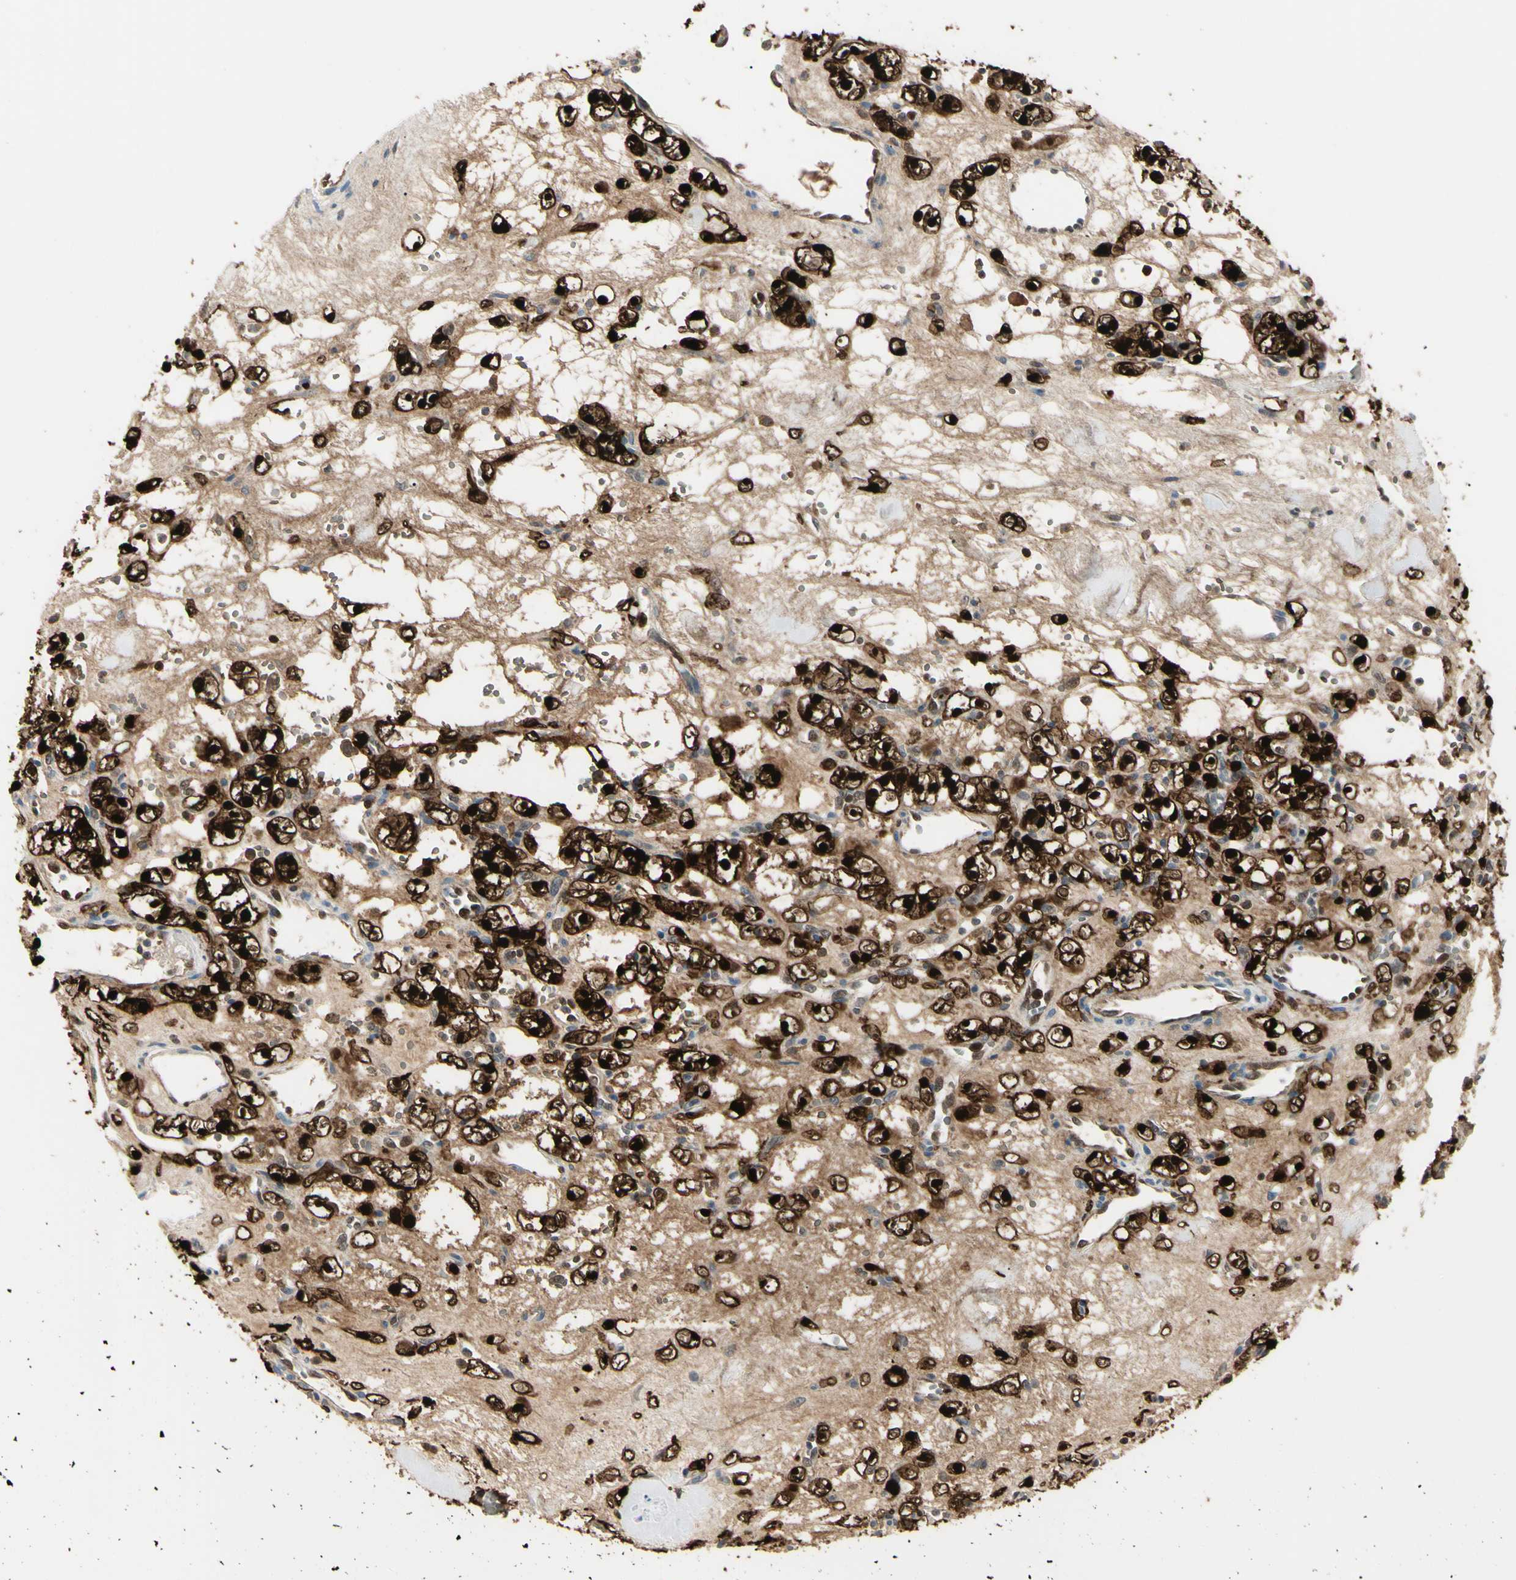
{"staining": {"intensity": "strong", "quantity": ">75%", "location": "cytoplasmic/membranous,nuclear"}, "tissue": "renal cancer", "cell_type": "Tumor cells", "image_type": "cancer", "snomed": [{"axis": "morphology", "description": "Adenocarcinoma, NOS"}, {"axis": "topography", "description": "Kidney"}], "caption": "About >75% of tumor cells in human renal cancer (adenocarcinoma) display strong cytoplasmic/membranous and nuclear protein positivity as visualized by brown immunohistochemical staining.", "gene": "PGK1", "patient": {"sex": "female", "age": 60}}